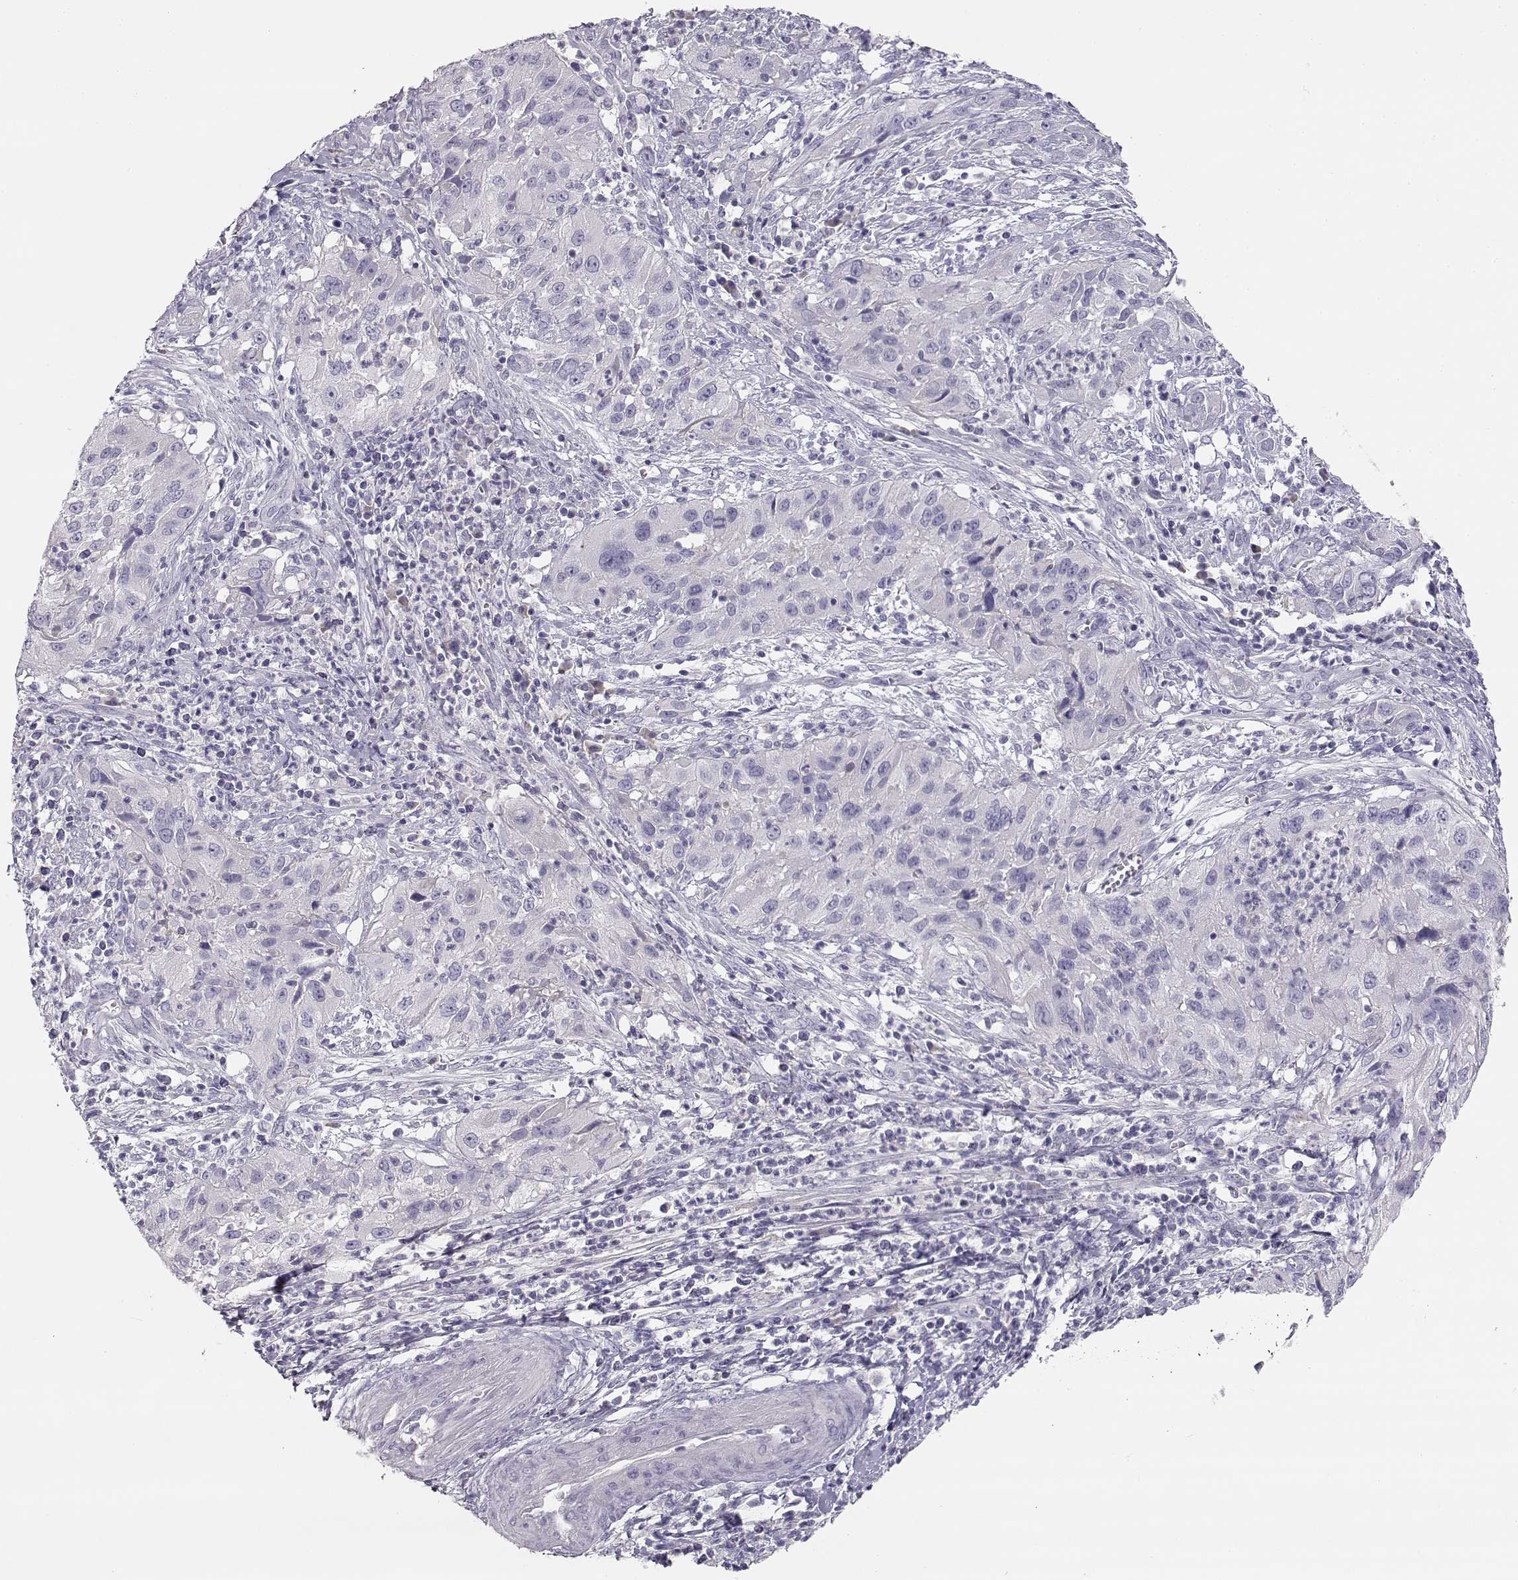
{"staining": {"intensity": "negative", "quantity": "none", "location": "none"}, "tissue": "cervical cancer", "cell_type": "Tumor cells", "image_type": "cancer", "snomed": [{"axis": "morphology", "description": "Squamous cell carcinoma, NOS"}, {"axis": "topography", "description": "Cervix"}], "caption": "There is no significant expression in tumor cells of cervical cancer. The staining is performed using DAB brown chromogen with nuclei counter-stained in using hematoxylin.", "gene": "SLCO6A1", "patient": {"sex": "female", "age": 32}}